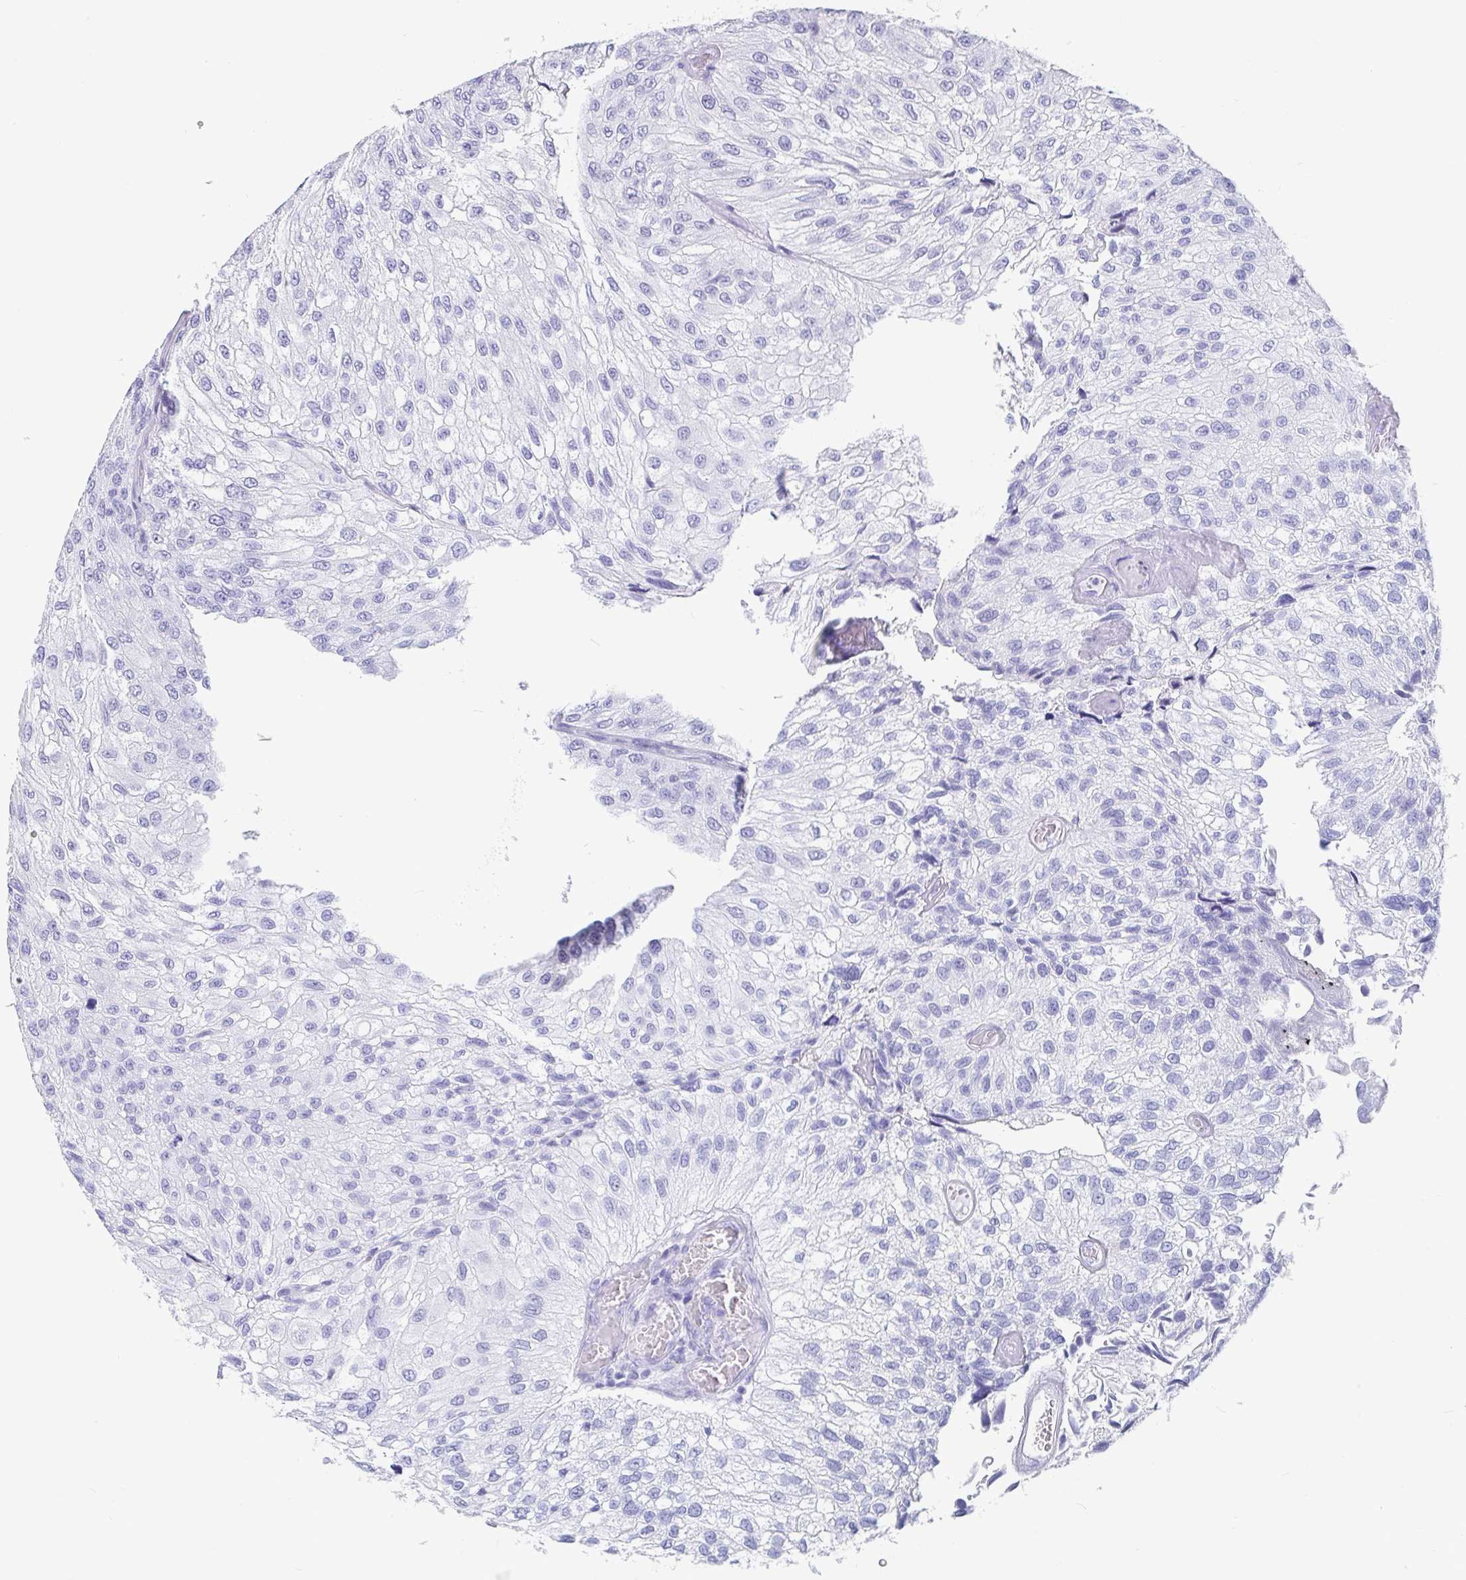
{"staining": {"intensity": "negative", "quantity": "none", "location": "none"}, "tissue": "urothelial cancer", "cell_type": "Tumor cells", "image_type": "cancer", "snomed": [{"axis": "morphology", "description": "Urothelial carcinoma, NOS"}, {"axis": "topography", "description": "Urinary bladder"}], "caption": "The micrograph shows no significant staining in tumor cells of urothelial cancer.", "gene": "IDH1", "patient": {"sex": "male", "age": 87}}